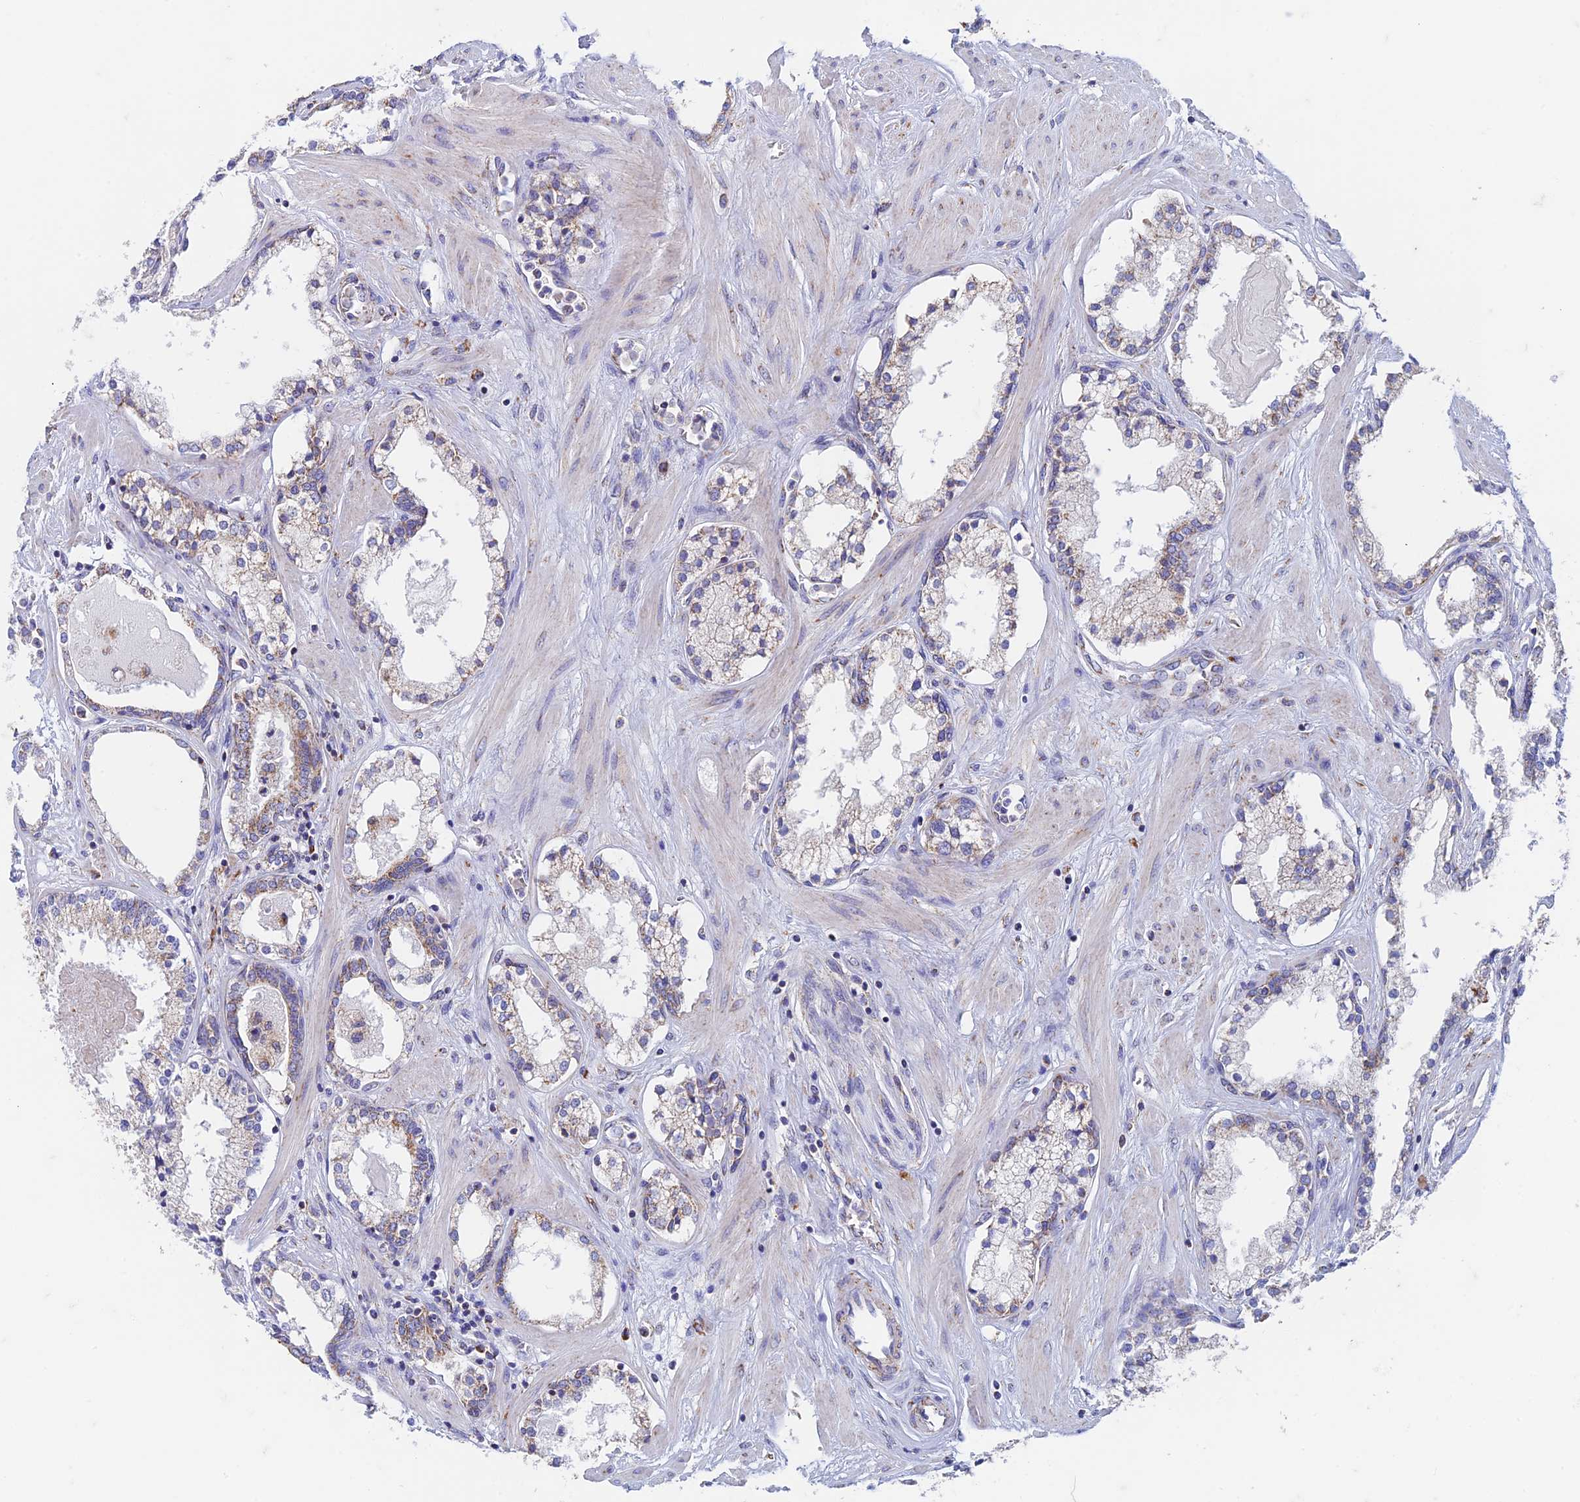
{"staining": {"intensity": "moderate", "quantity": "25%-75%", "location": "cytoplasmic/membranous"}, "tissue": "prostate cancer", "cell_type": "Tumor cells", "image_type": "cancer", "snomed": [{"axis": "morphology", "description": "Adenocarcinoma, High grade"}, {"axis": "topography", "description": "Prostate"}], "caption": "A high-resolution photomicrograph shows IHC staining of prostate cancer (adenocarcinoma (high-grade)), which displays moderate cytoplasmic/membranous positivity in approximately 25%-75% of tumor cells.", "gene": "ZNF181", "patient": {"sex": "male", "age": 58}}